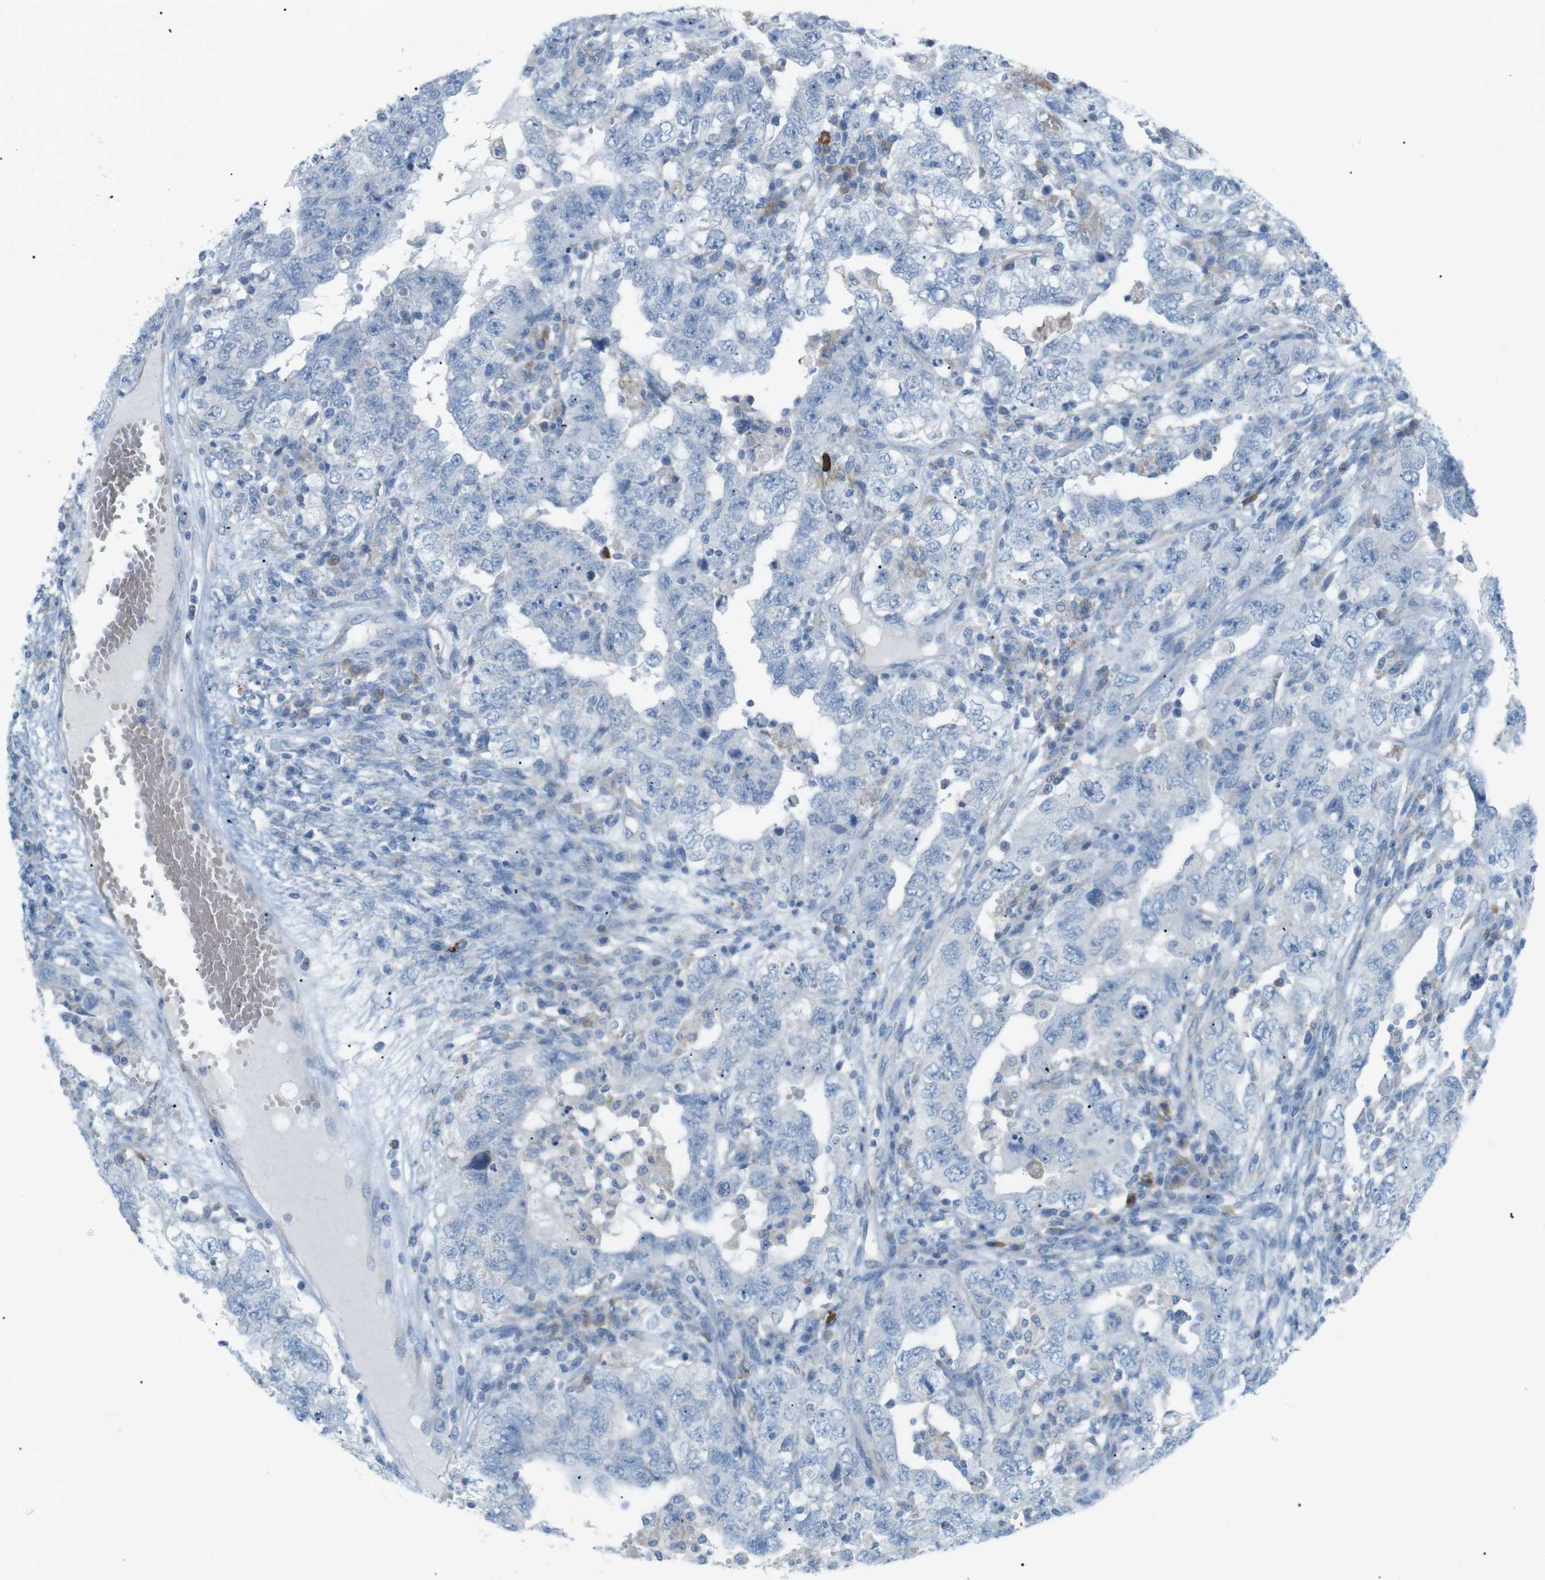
{"staining": {"intensity": "negative", "quantity": "none", "location": "none"}, "tissue": "testis cancer", "cell_type": "Tumor cells", "image_type": "cancer", "snomed": [{"axis": "morphology", "description": "Carcinoma, Embryonal, NOS"}, {"axis": "topography", "description": "Testis"}], "caption": "Tumor cells show no significant staining in embryonal carcinoma (testis).", "gene": "VAMP1", "patient": {"sex": "male", "age": 26}}